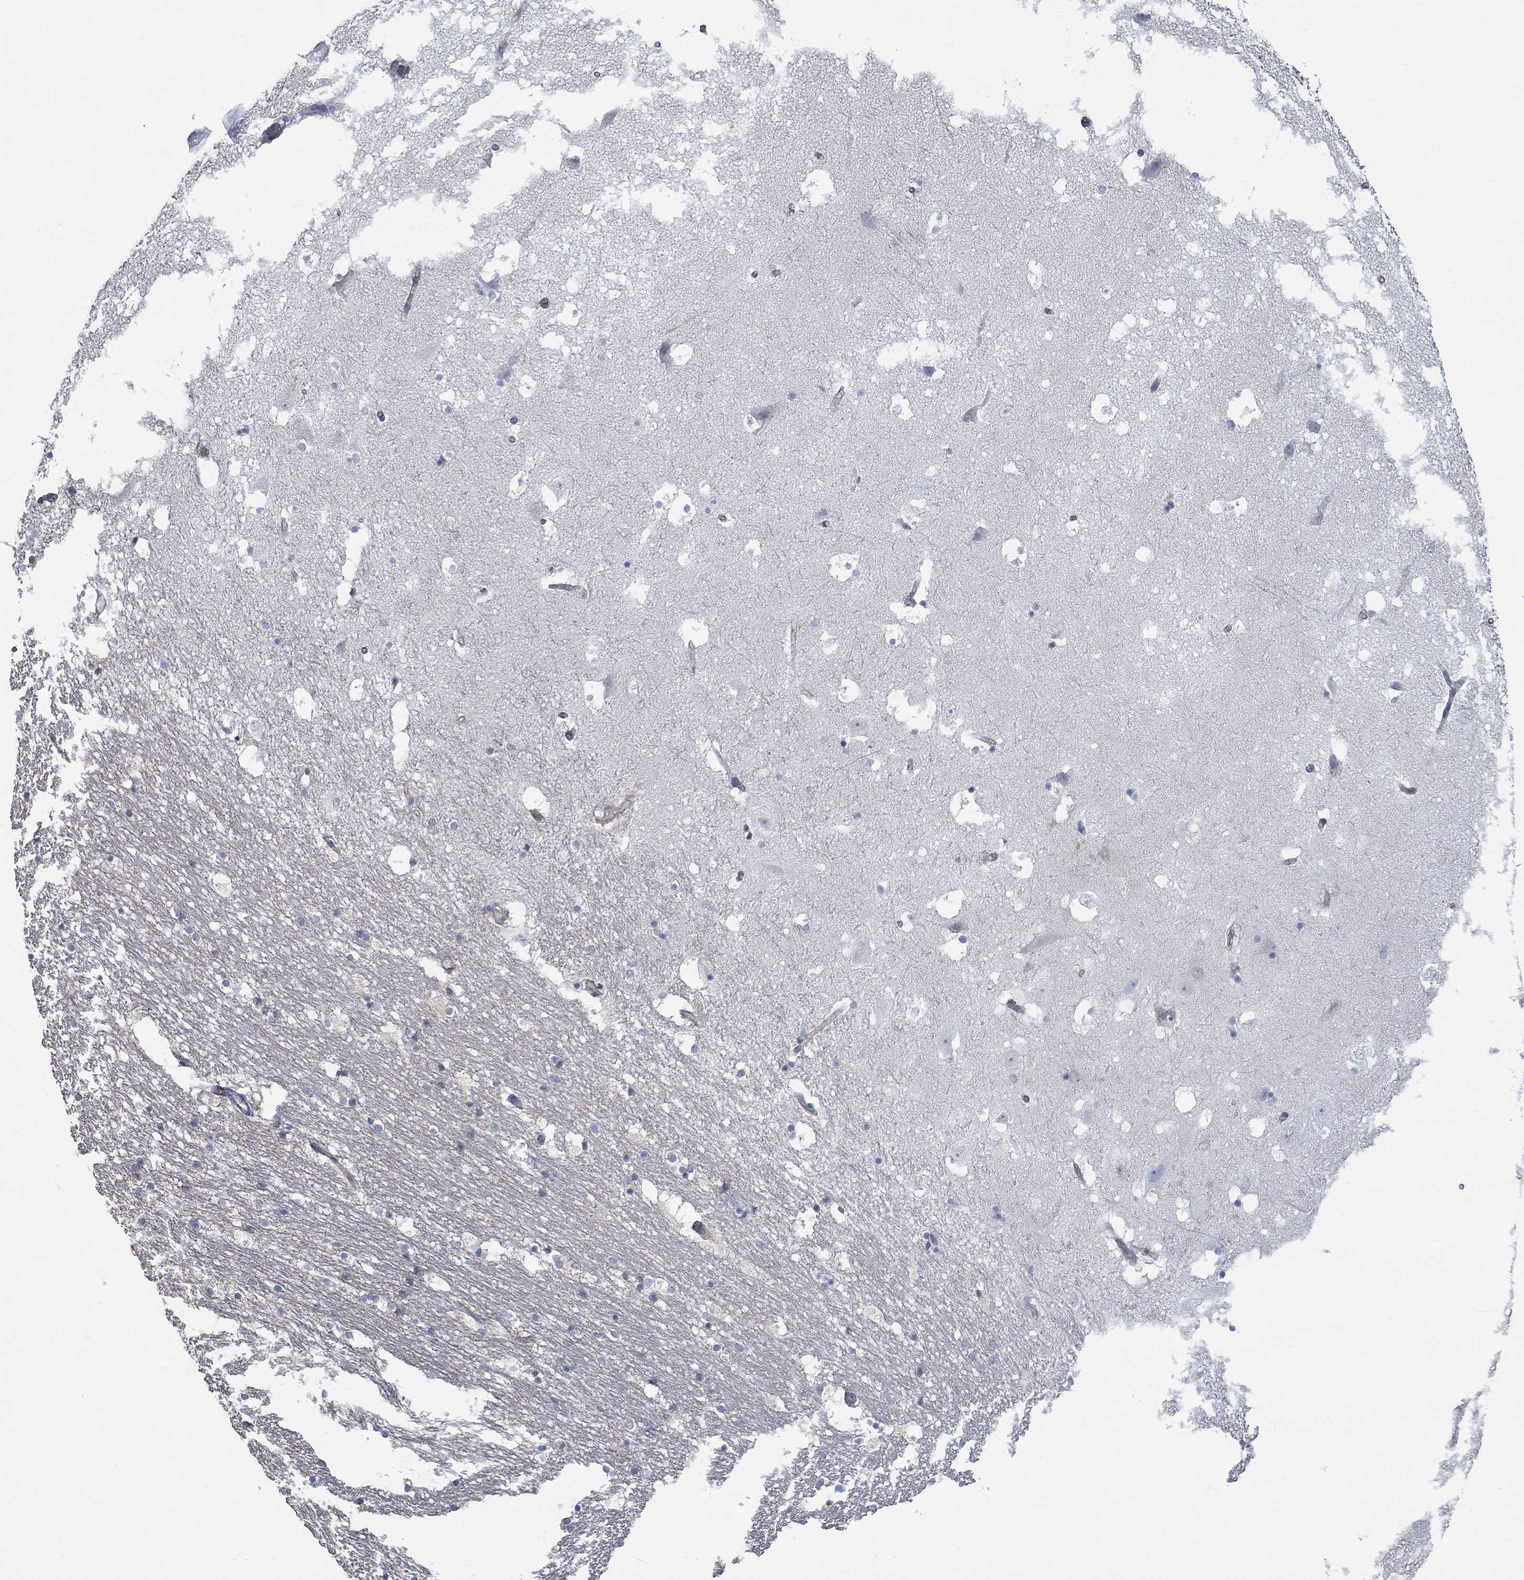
{"staining": {"intensity": "negative", "quantity": "none", "location": "none"}, "tissue": "hippocampus", "cell_type": "Glial cells", "image_type": "normal", "snomed": [{"axis": "morphology", "description": "Normal tissue, NOS"}, {"axis": "topography", "description": "Hippocampus"}], "caption": "Micrograph shows no significant protein positivity in glial cells of benign hippocampus.", "gene": "BBOF1", "patient": {"sex": "male", "age": 51}}